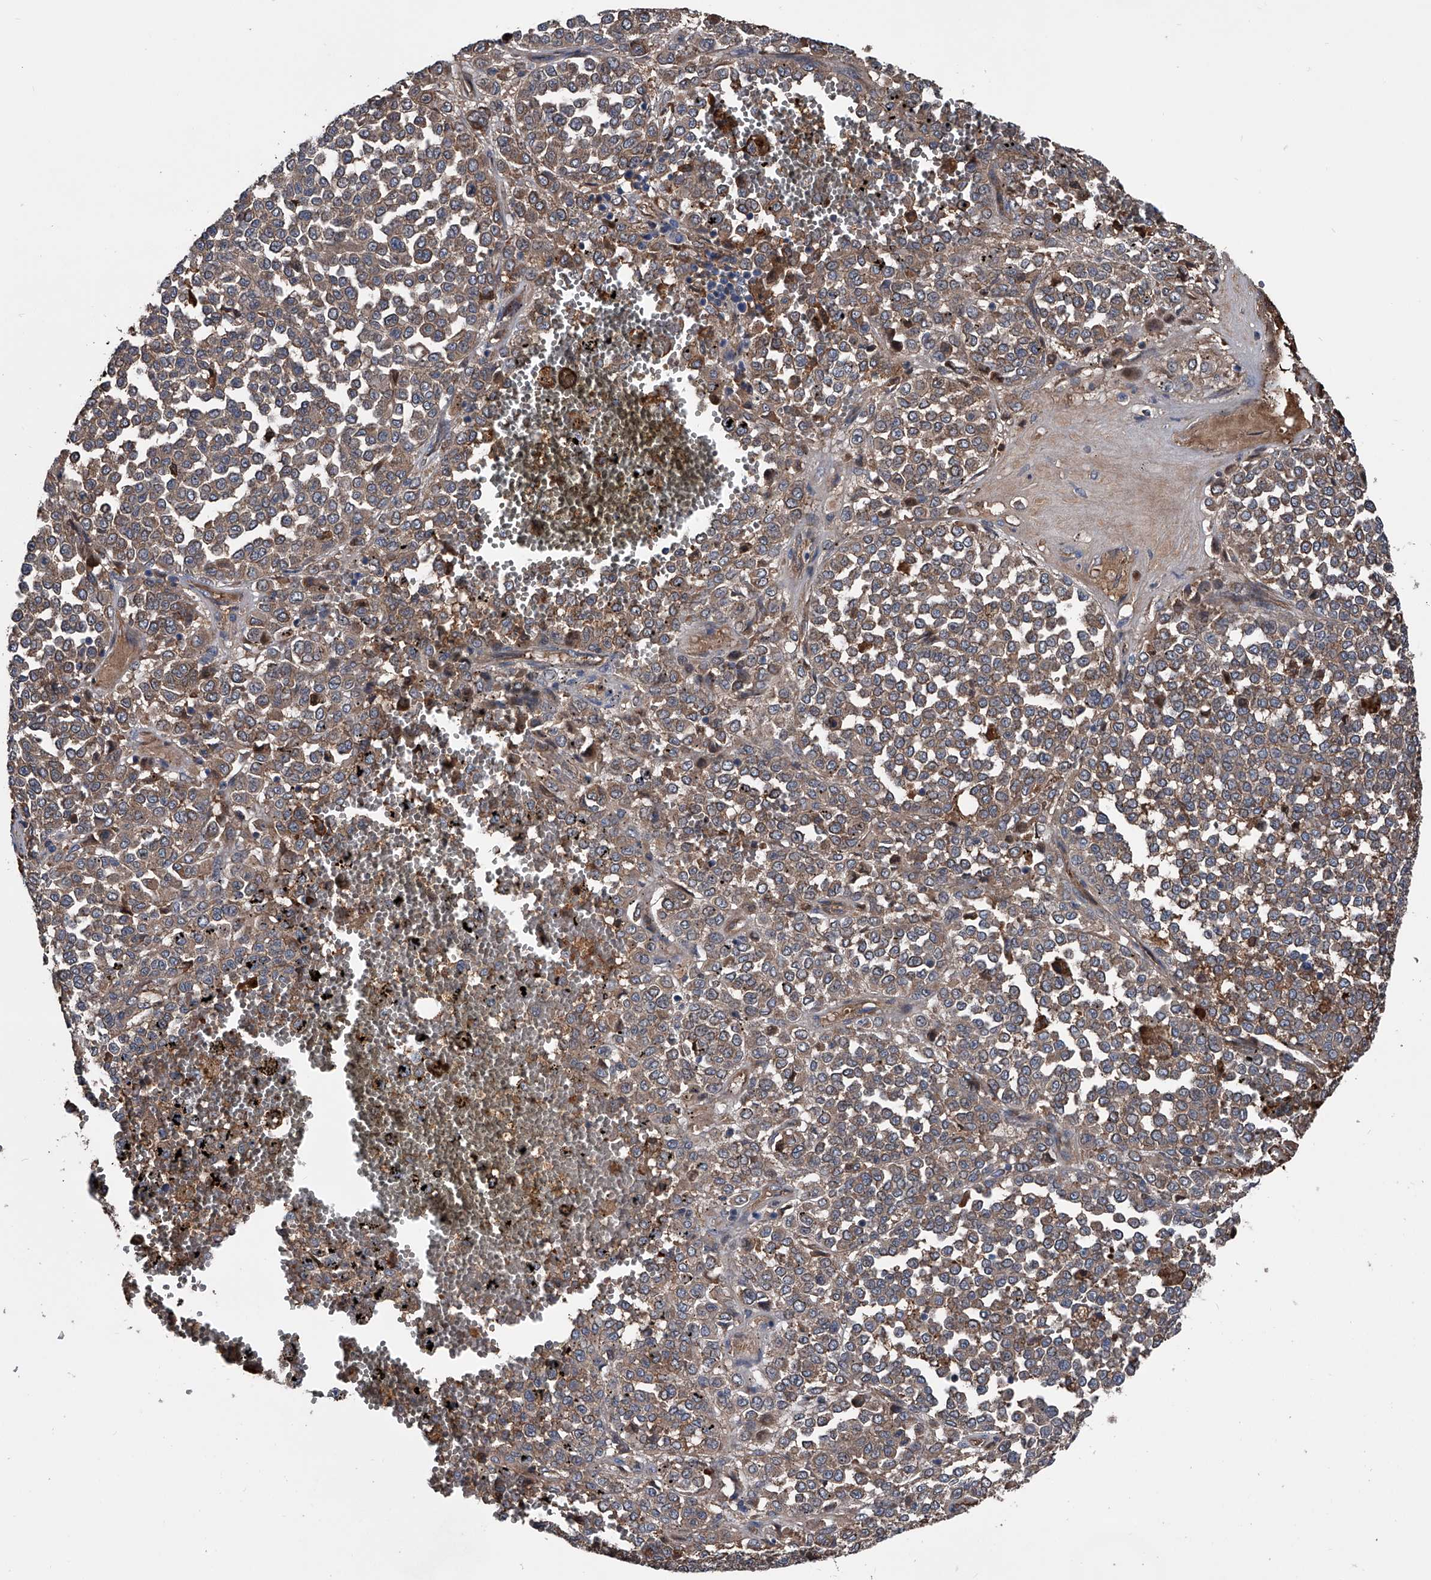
{"staining": {"intensity": "moderate", "quantity": ">75%", "location": "cytoplasmic/membranous"}, "tissue": "melanoma", "cell_type": "Tumor cells", "image_type": "cancer", "snomed": [{"axis": "morphology", "description": "Malignant melanoma, Metastatic site"}, {"axis": "topography", "description": "Pancreas"}], "caption": "IHC image of neoplastic tissue: human malignant melanoma (metastatic site) stained using IHC demonstrates medium levels of moderate protein expression localized specifically in the cytoplasmic/membranous of tumor cells, appearing as a cytoplasmic/membranous brown color.", "gene": "KIF13A", "patient": {"sex": "female", "age": 30}}